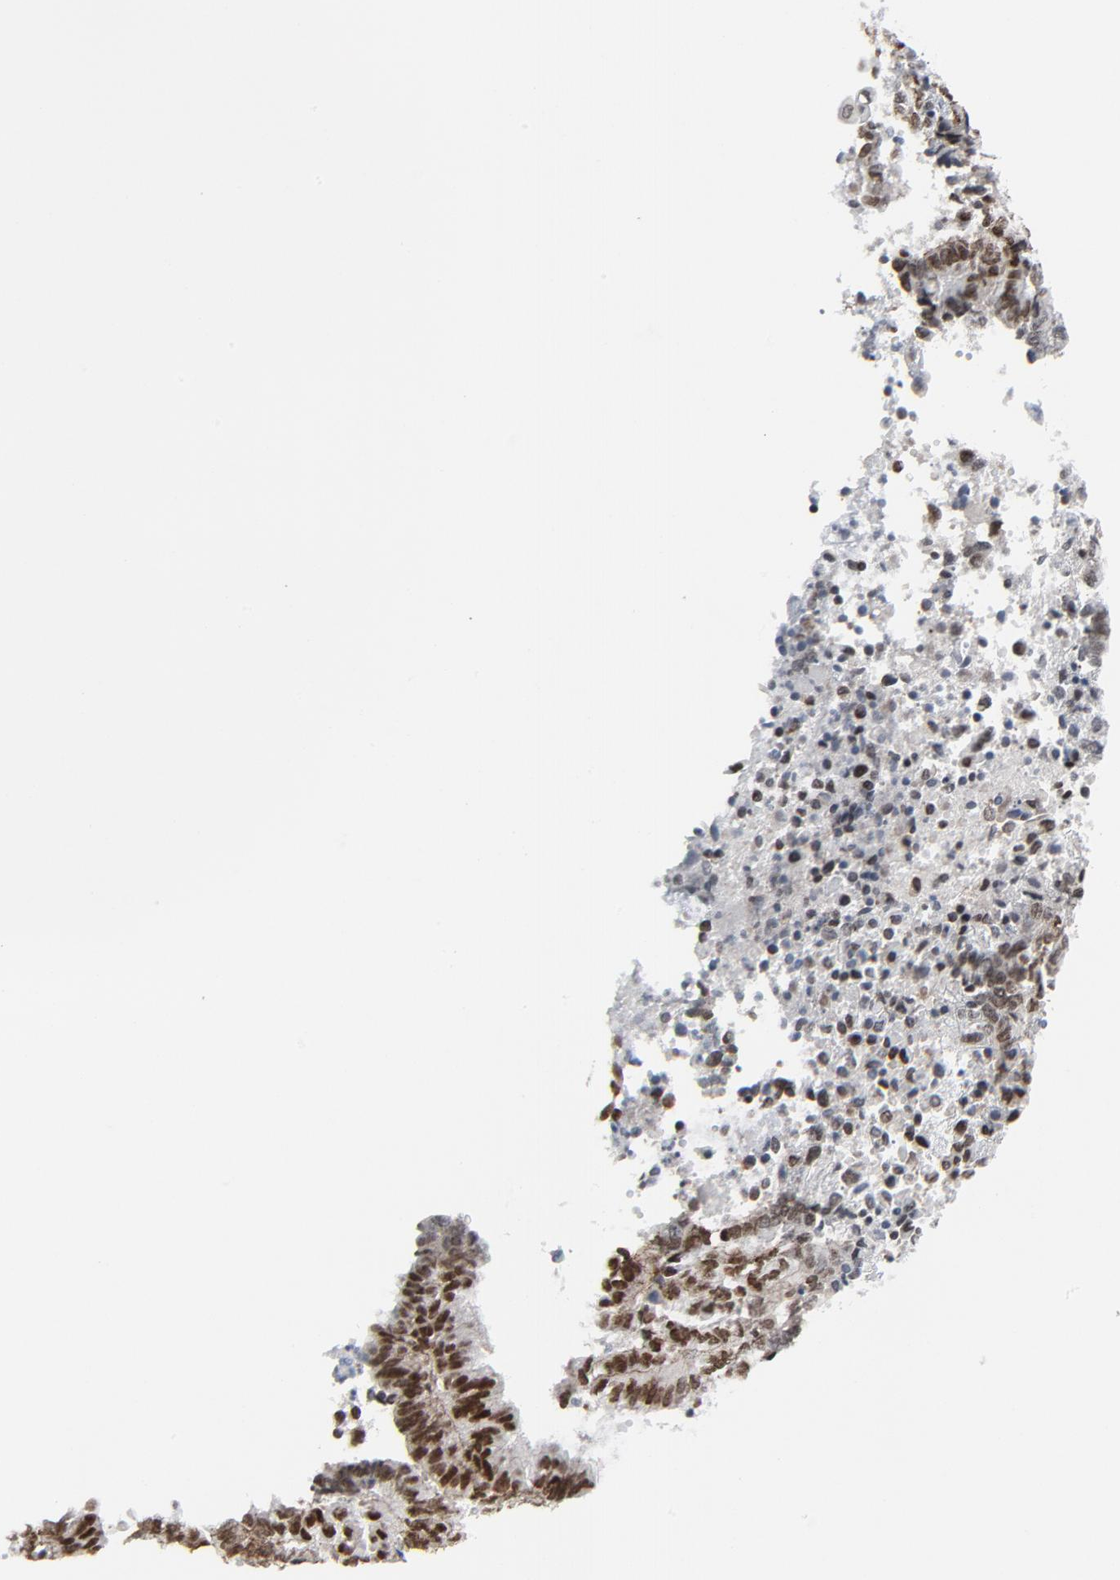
{"staining": {"intensity": "strong", "quantity": ">75%", "location": "nuclear"}, "tissue": "endometrial cancer", "cell_type": "Tumor cells", "image_type": "cancer", "snomed": [{"axis": "morphology", "description": "Adenocarcinoma, NOS"}, {"axis": "topography", "description": "Uterus"}, {"axis": "topography", "description": "Endometrium"}], "caption": "Immunohistochemistry of human adenocarcinoma (endometrial) exhibits high levels of strong nuclear expression in about >75% of tumor cells.", "gene": "FBXO28", "patient": {"sex": "female", "age": 70}}